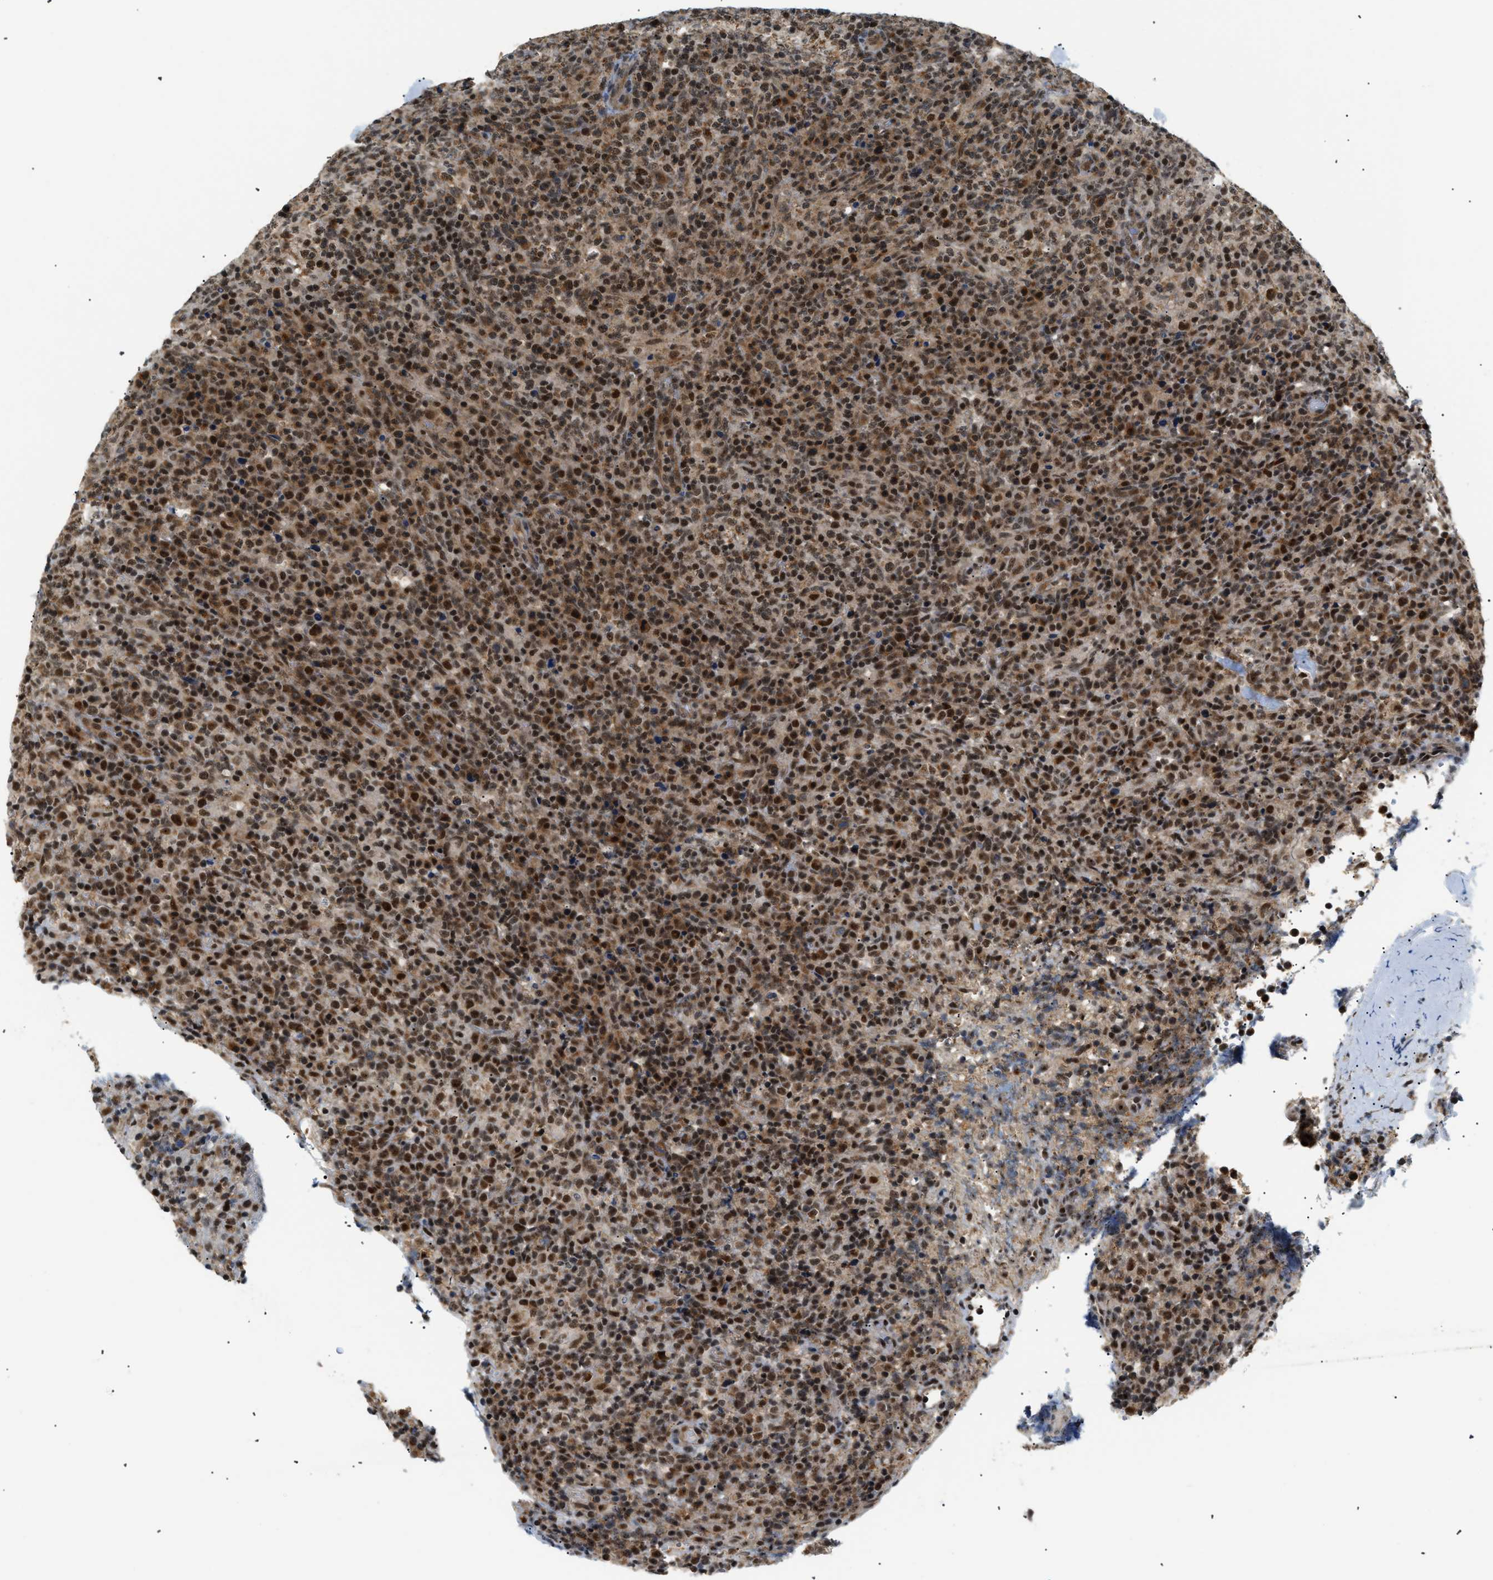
{"staining": {"intensity": "moderate", "quantity": ">75%", "location": "nuclear"}, "tissue": "lymphoma", "cell_type": "Tumor cells", "image_type": "cancer", "snomed": [{"axis": "morphology", "description": "Malignant lymphoma, non-Hodgkin's type, High grade"}, {"axis": "topography", "description": "Lymph node"}], "caption": "Lymphoma stained with DAB immunohistochemistry (IHC) reveals medium levels of moderate nuclear positivity in about >75% of tumor cells.", "gene": "ZBTB11", "patient": {"sex": "female", "age": 76}}